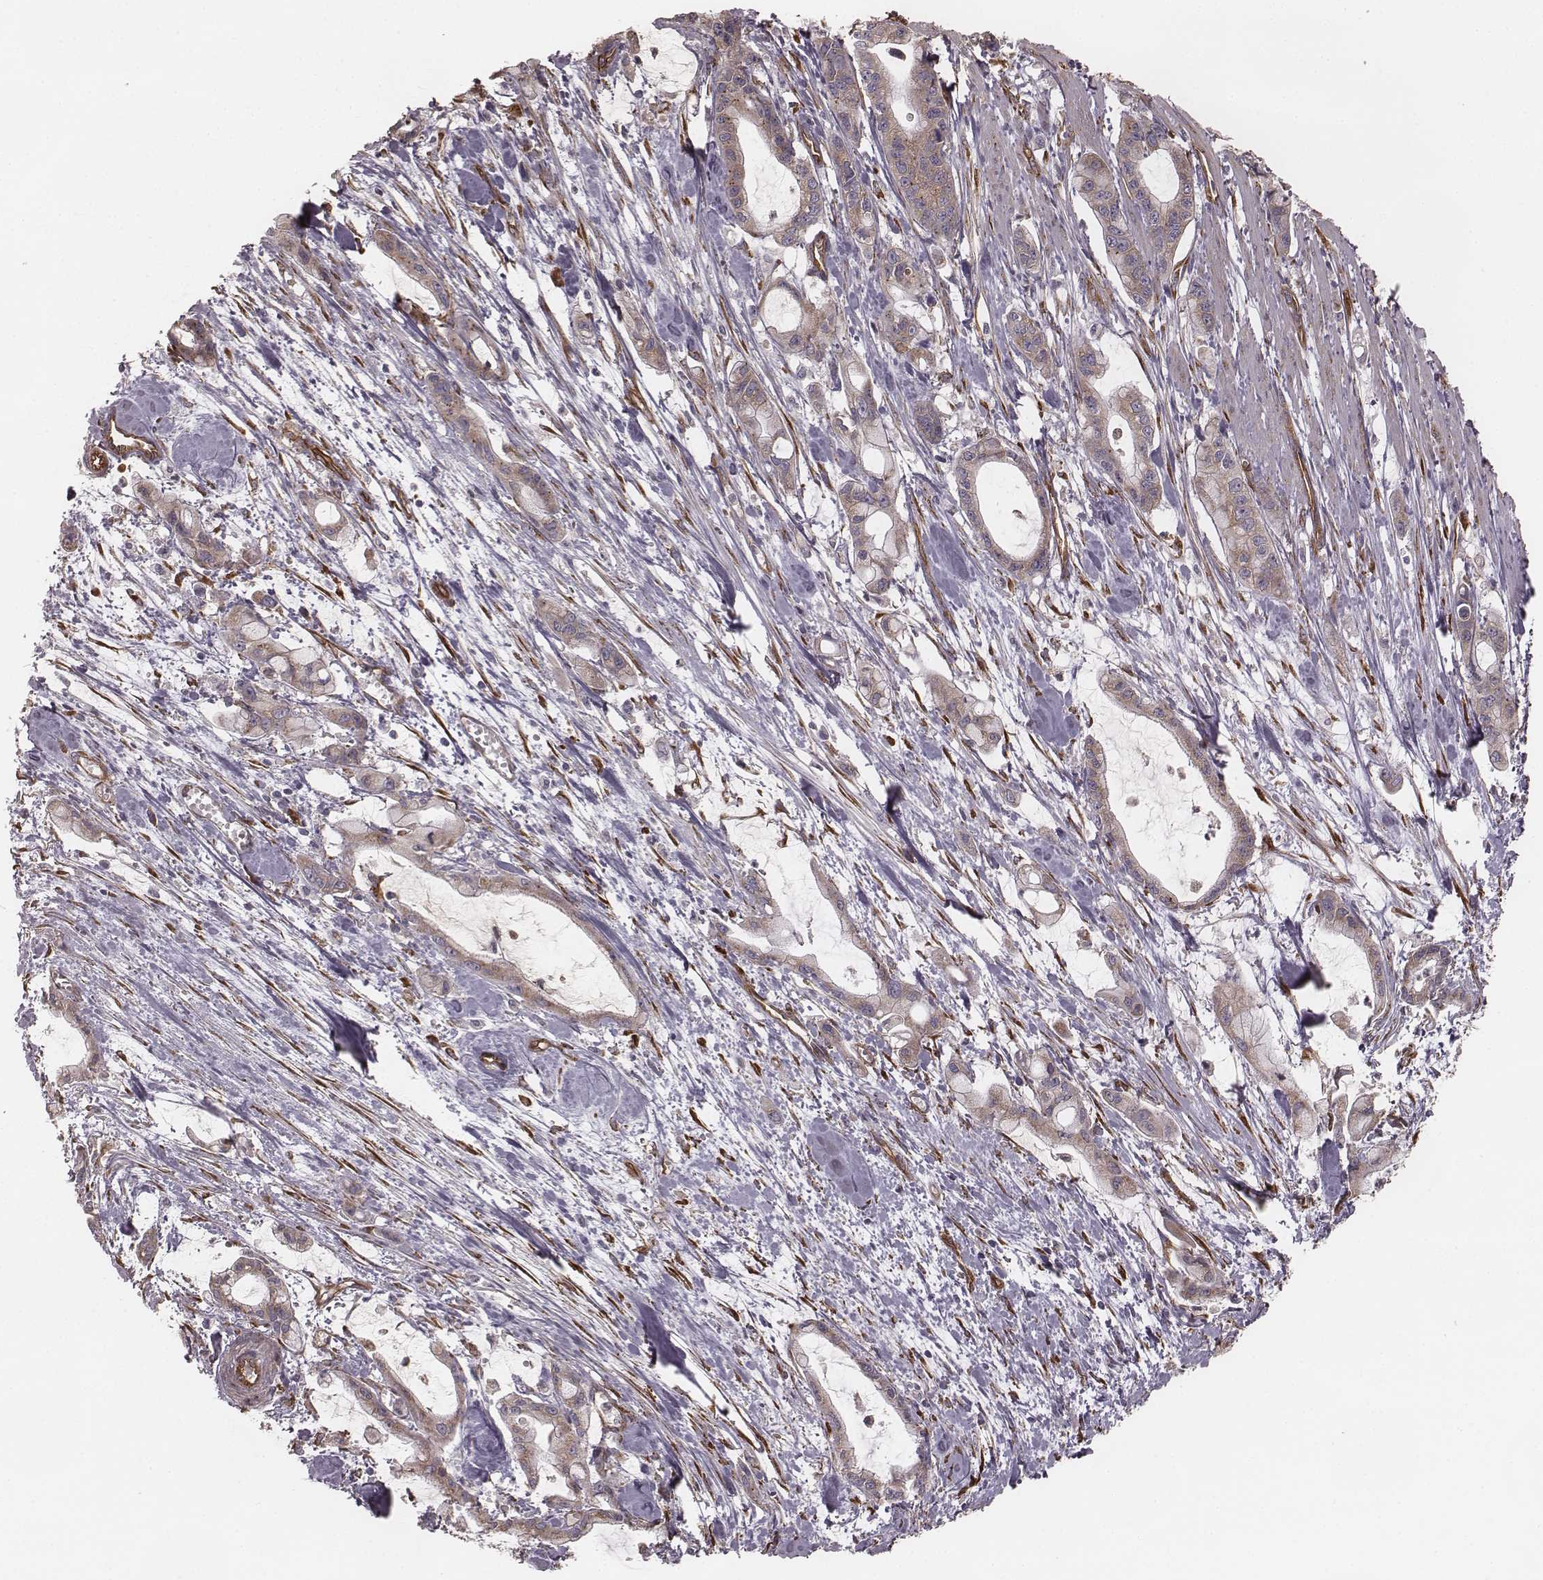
{"staining": {"intensity": "weak", "quantity": ">75%", "location": "cytoplasmic/membranous"}, "tissue": "pancreatic cancer", "cell_type": "Tumor cells", "image_type": "cancer", "snomed": [{"axis": "morphology", "description": "Adenocarcinoma, NOS"}, {"axis": "topography", "description": "Pancreas"}], "caption": "Brown immunohistochemical staining in human pancreatic cancer shows weak cytoplasmic/membranous staining in about >75% of tumor cells.", "gene": "PALMD", "patient": {"sex": "male", "age": 48}}